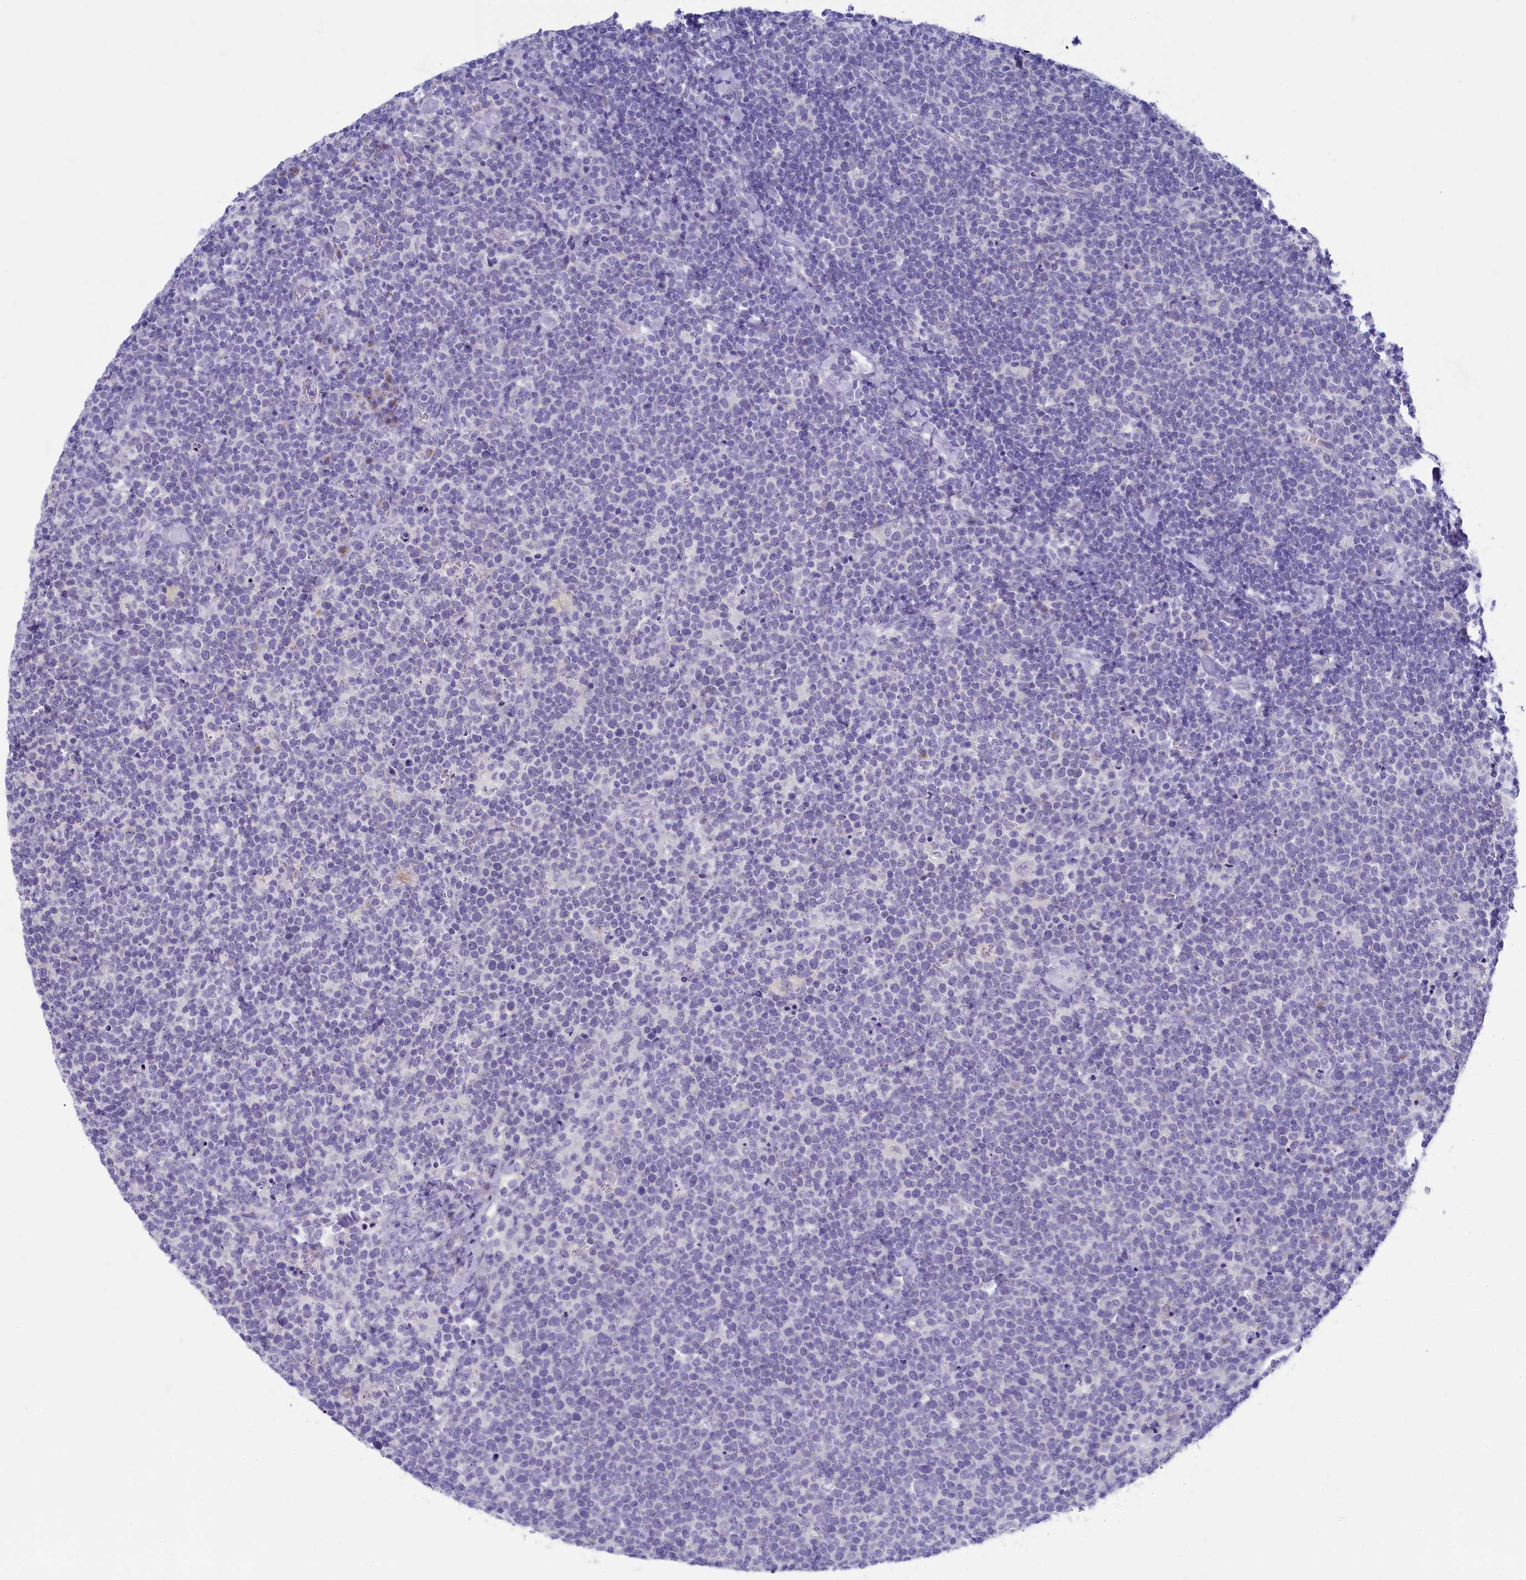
{"staining": {"intensity": "negative", "quantity": "none", "location": "none"}, "tissue": "lymphoma", "cell_type": "Tumor cells", "image_type": "cancer", "snomed": [{"axis": "morphology", "description": "Malignant lymphoma, non-Hodgkin's type, High grade"}, {"axis": "topography", "description": "Lymph node"}], "caption": "A photomicrograph of lymphoma stained for a protein exhibits no brown staining in tumor cells.", "gene": "SKA3", "patient": {"sex": "male", "age": 61}}